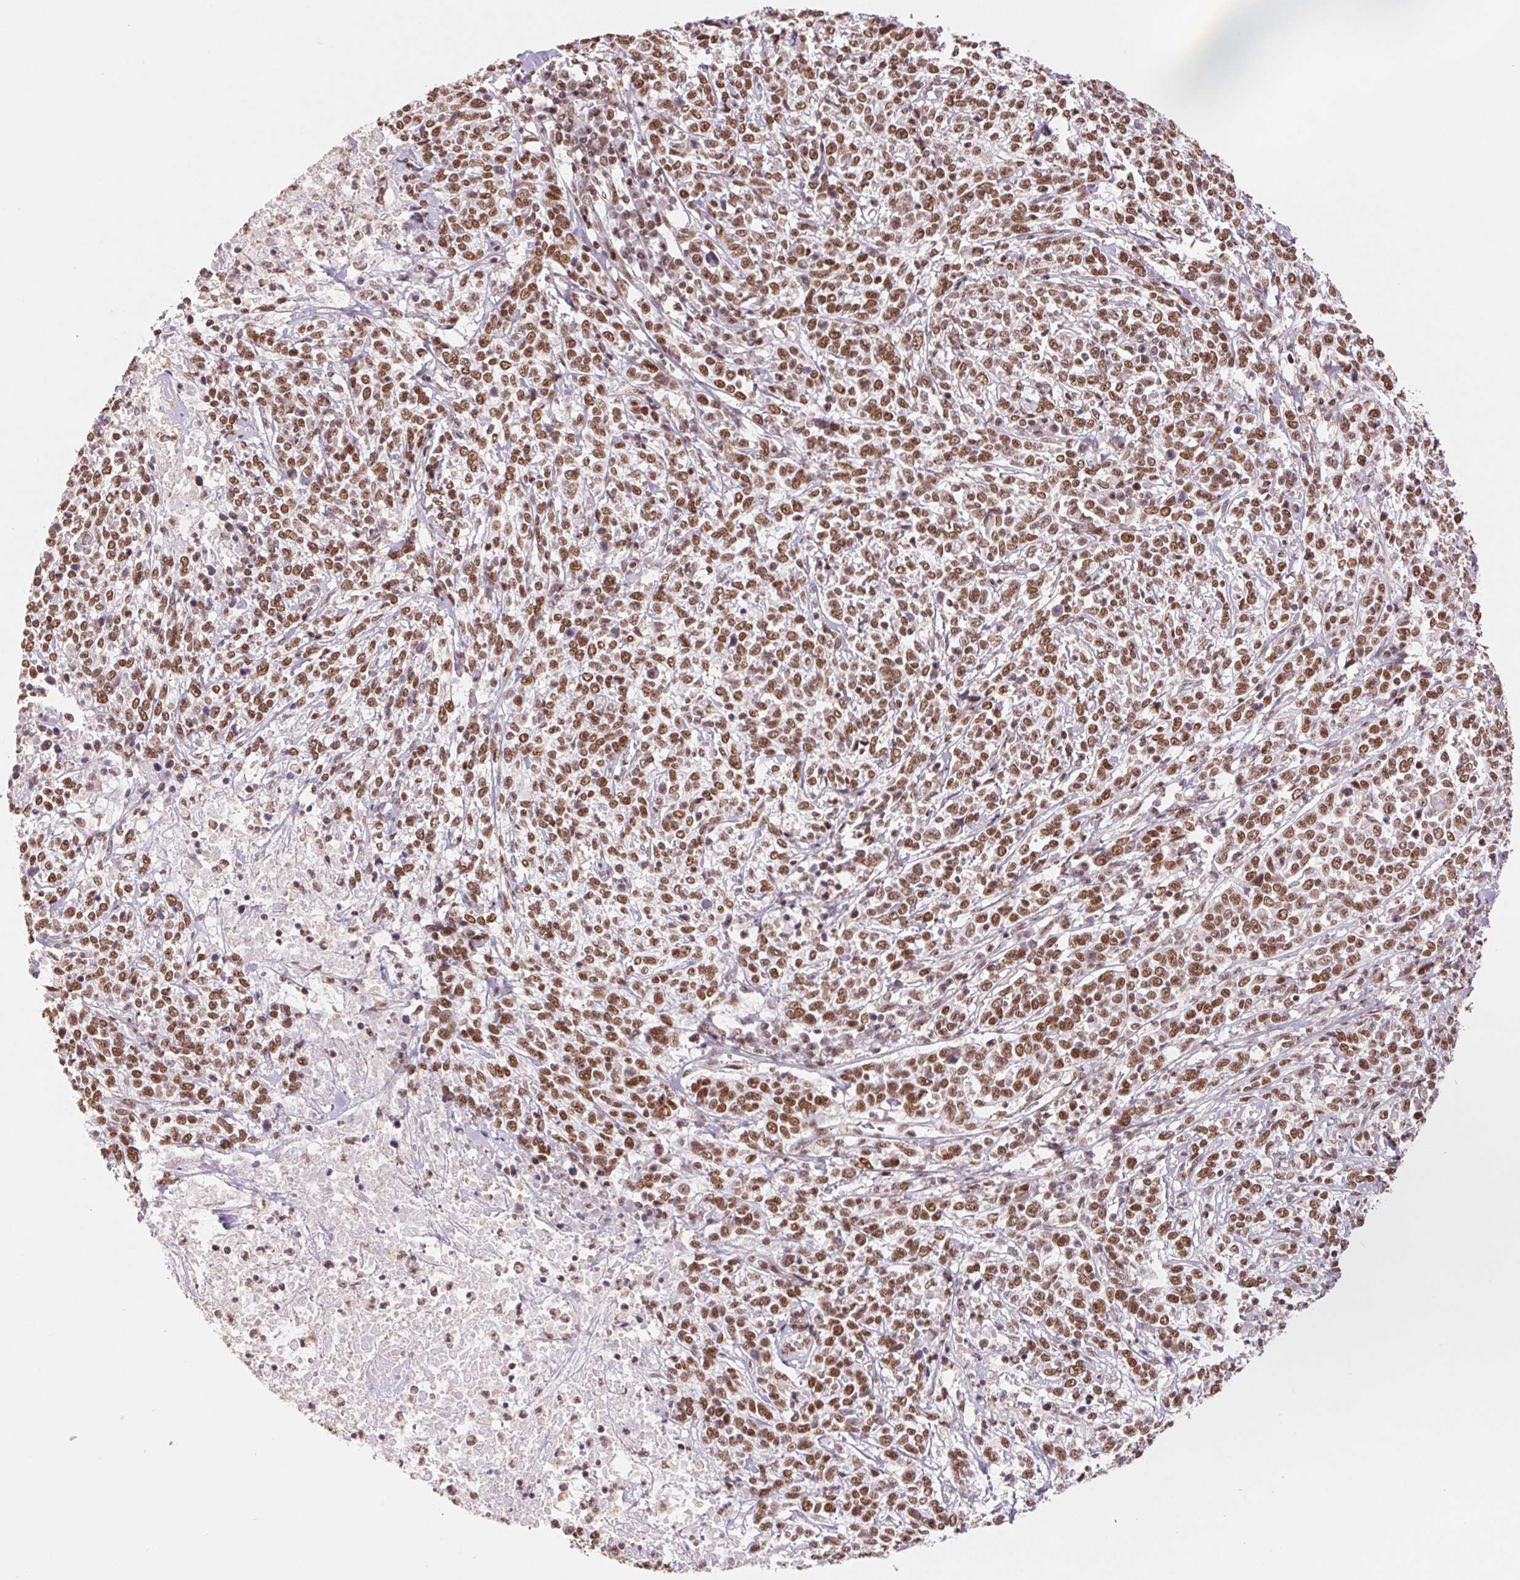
{"staining": {"intensity": "moderate", "quantity": ">75%", "location": "nuclear"}, "tissue": "cervical cancer", "cell_type": "Tumor cells", "image_type": "cancer", "snomed": [{"axis": "morphology", "description": "Squamous cell carcinoma, NOS"}, {"axis": "topography", "description": "Cervix"}], "caption": "There is medium levels of moderate nuclear staining in tumor cells of squamous cell carcinoma (cervical), as demonstrated by immunohistochemical staining (brown color).", "gene": "SREK1", "patient": {"sex": "female", "age": 46}}